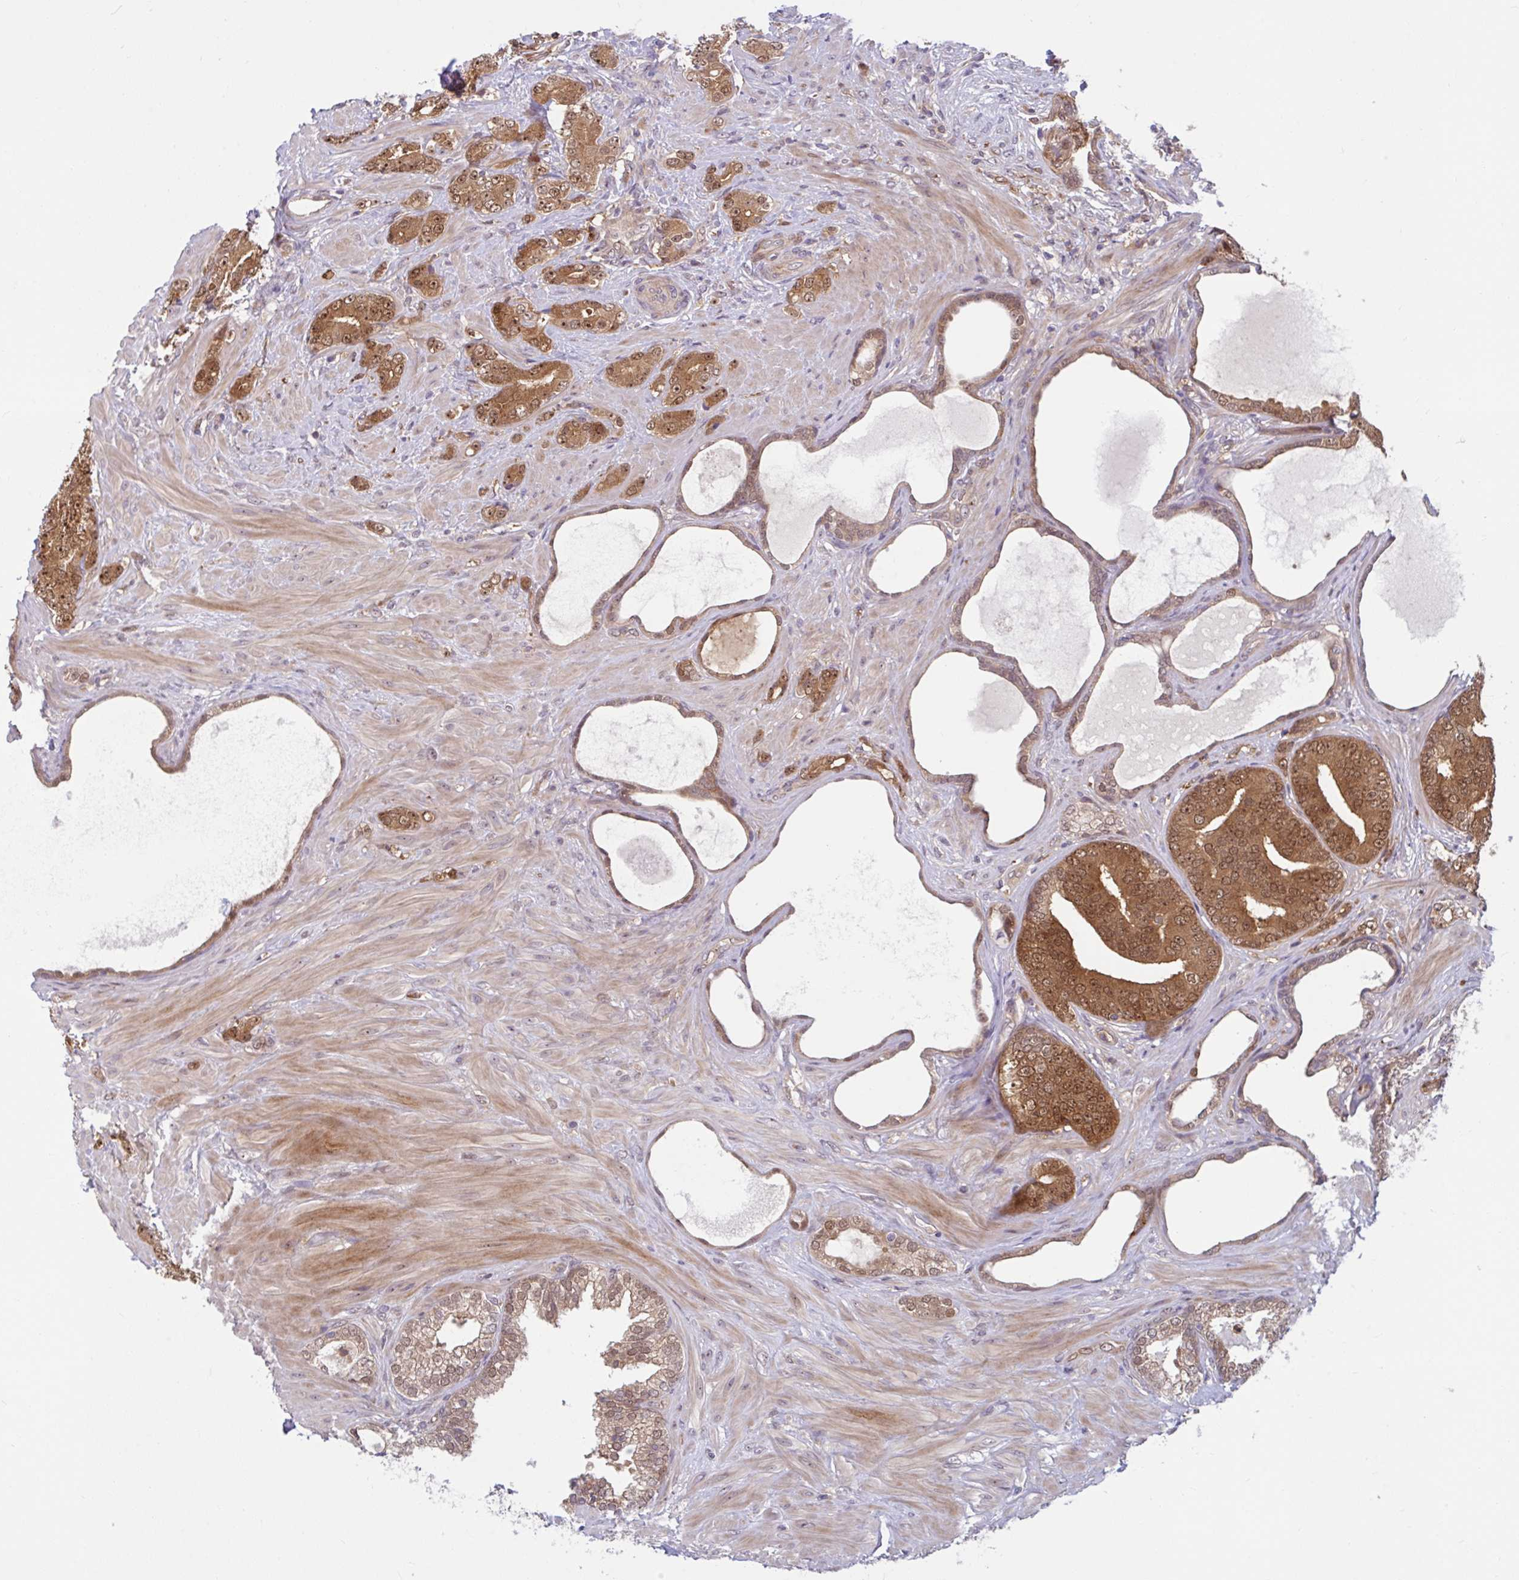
{"staining": {"intensity": "moderate", "quantity": ">75%", "location": "cytoplasmic/membranous,nuclear"}, "tissue": "prostate cancer", "cell_type": "Tumor cells", "image_type": "cancer", "snomed": [{"axis": "morphology", "description": "Adenocarcinoma, High grade"}, {"axis": "topography", "description": "Prostate"}], "caption": "Prostate cancer stained with immunohistochemistry (IHC) shows moderate cytoplasmic/membranous and nuclear expression in approximately >75% of tumor cells.", "gene": "HMBS", "patient": {"sex": "male", "age": 62}}